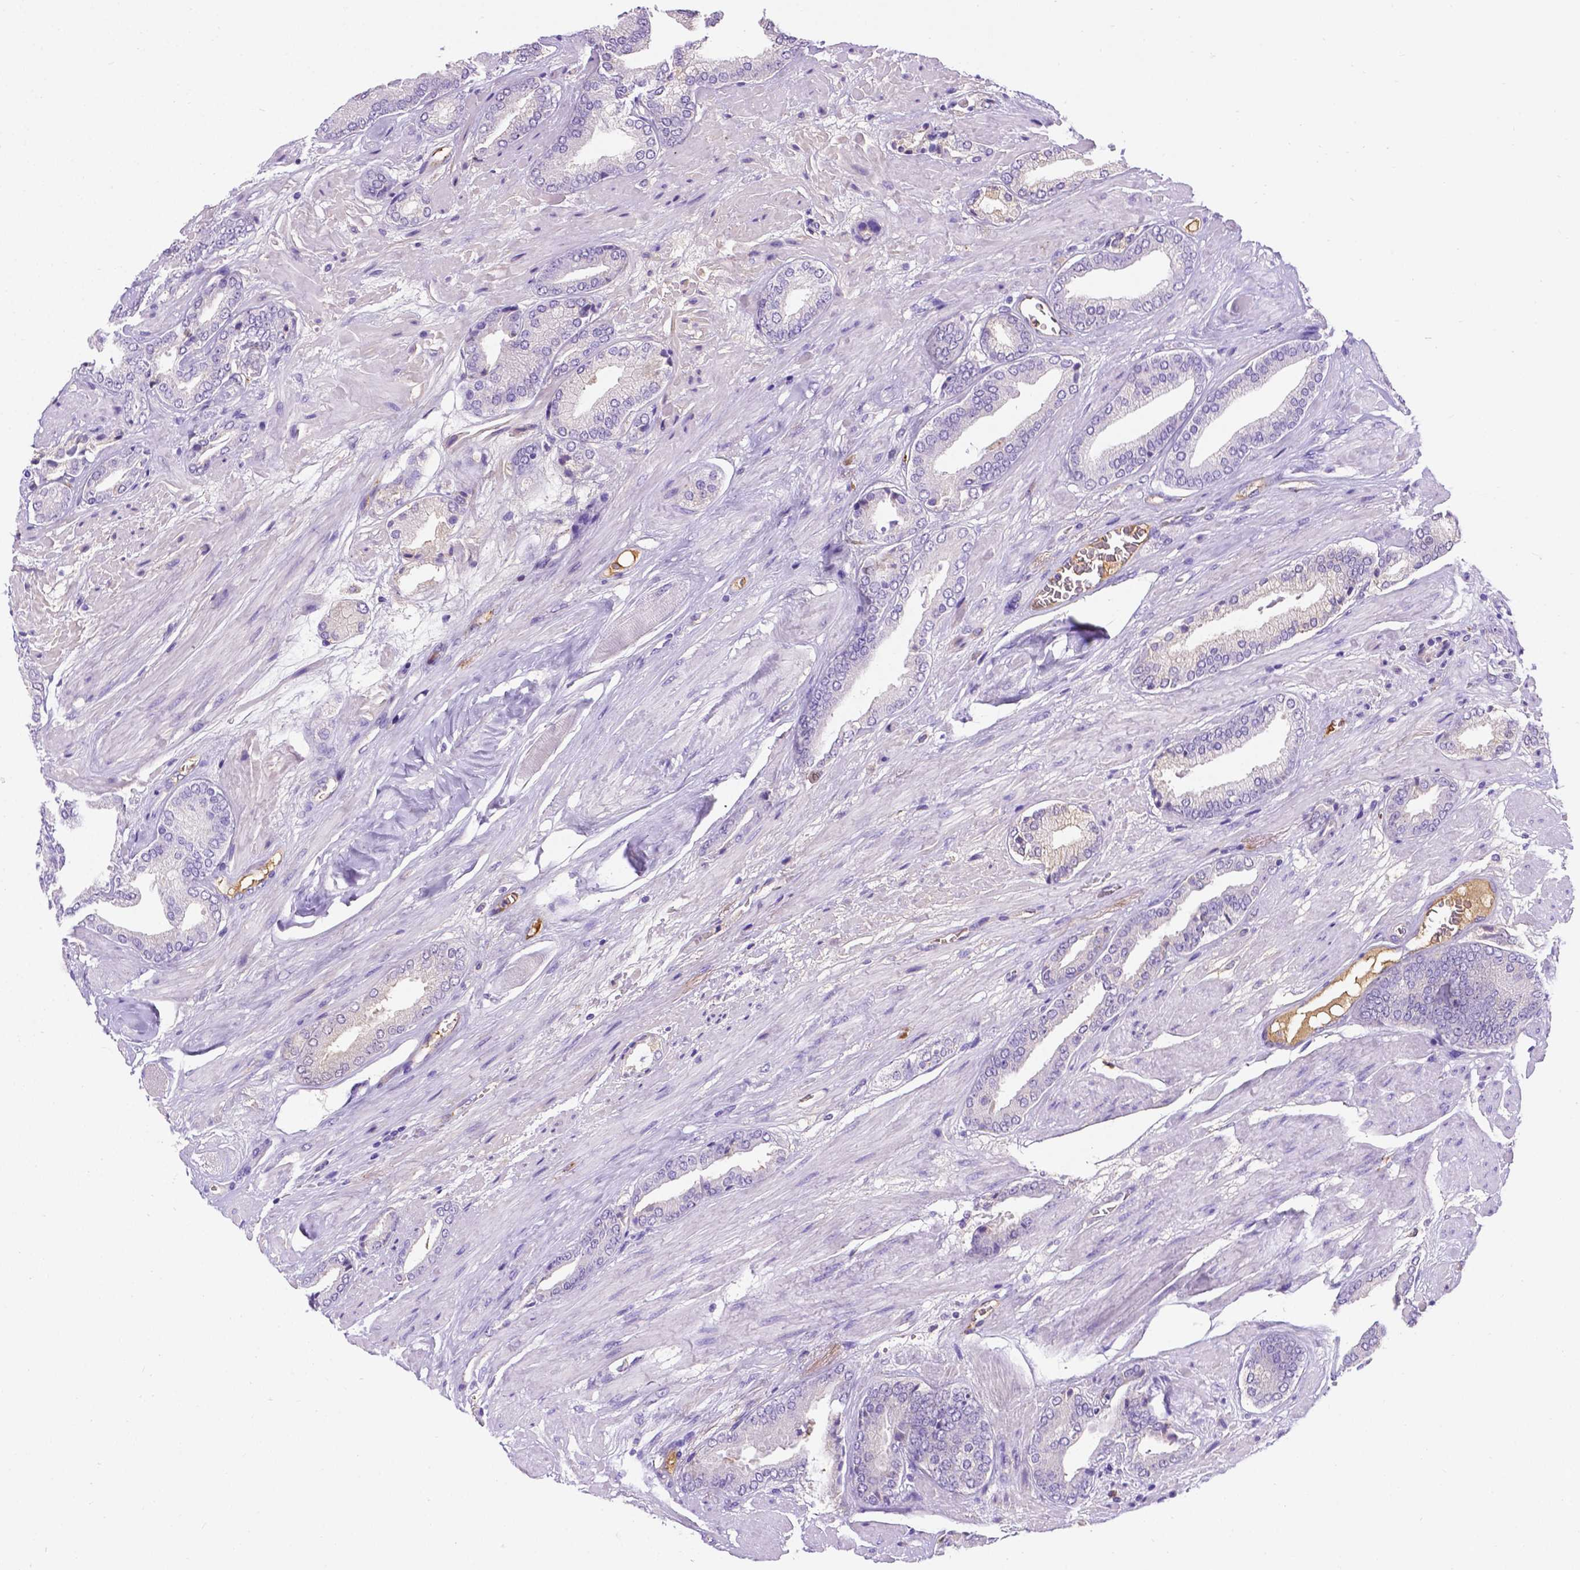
{"staining": {"intensity": "negative", "quantity": "none", "location": "none"}, "tissue": "prostate cancer", "cell_type": "Tumor cells", "image_type": "cancer", "snomed": [{"axis": "morphology", "description": "Adenocarcinoma, High grade"}, {"axis": "topography", "description": "Prostate"}], "caption": "Immunohistochemical staining of prostate adenocarcinoma (high-grade) demonstrates no significant staining in tumor cells.", "gene": "APOE", "patient": {"sex": "male", "age": 56}}